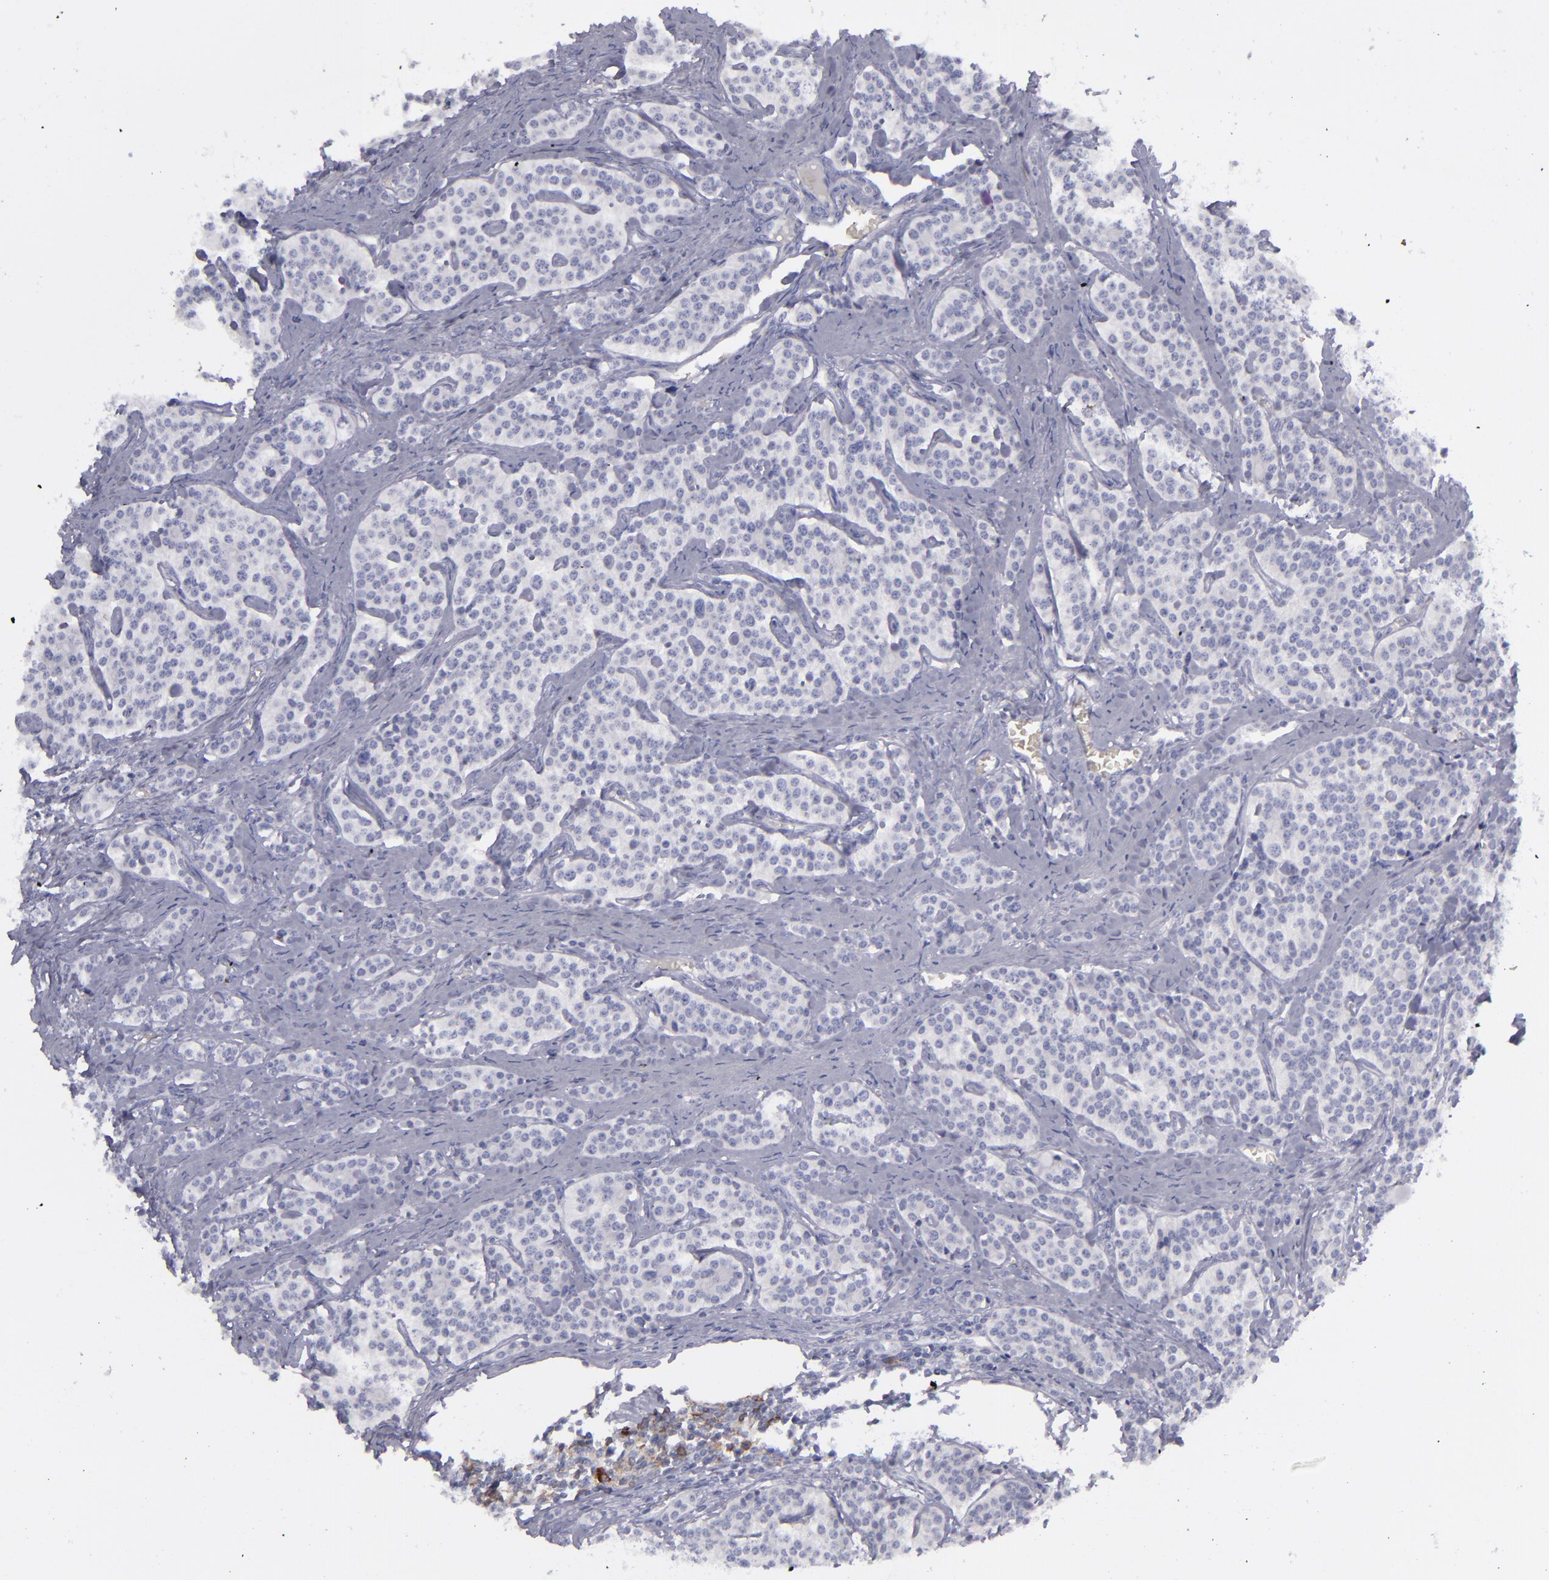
{"staining": {"intensity": "negative", "quantity": "none", "location": "none"}, "tissue": "carcinoid", "cell_type": "Tumor cells", "image_type": "cancer", "snomed": [{"axis": "morphology", "description": "Carcinoid, malignant, NOS"}, {"axis": "topography", "description": "Small intestine"}], "caption": "Image shows no significant protein staining in tumor cells of malignant carcinoid. The staining is performed using DAB (3,3'-diaminobenzidine) brown chromogen with nuclei counter-stained in using hematoxylin.", "gene": "CD22", "patient": {"sex": "male", "age": 63}}